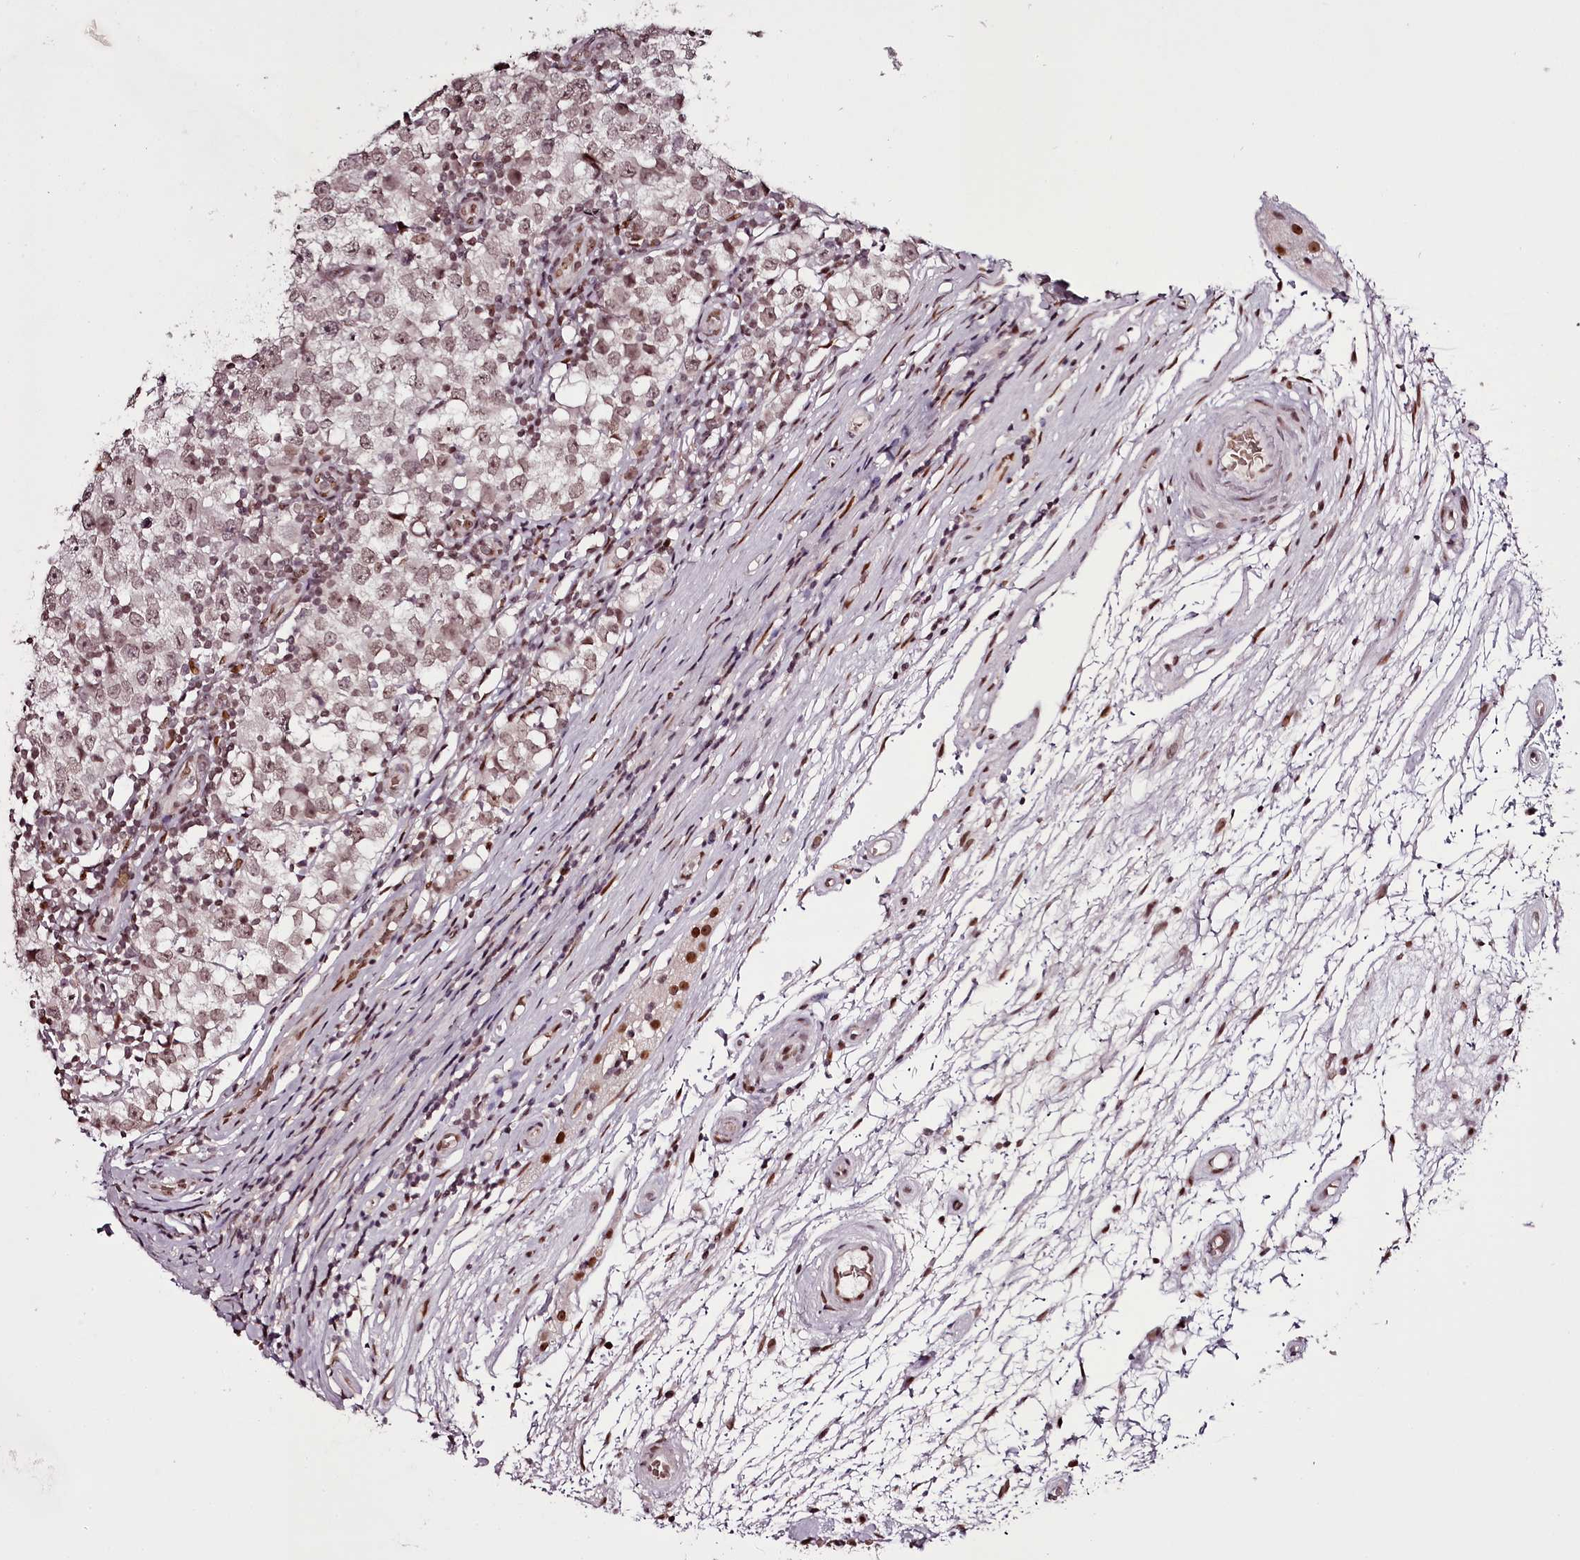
{"staining": {"intensity": "negative", "quantity": "none", "location": "none"}, "tissue": "testis cancer", "cell_type": "Tumor cells", "image_type": "cancer", "snomed": [{"axis": "morphology", "description": "Seminoma, NOS"}, {"axis": "topography", "description": "Testis"}], "caption": "The image reveals no significant positivity in tumor cells of testis seminoma. (Immunohistochemistry, brightfield microscopy, high magnification).", "gene": "THYN1", "patient": {"sex": "male", "age": 65}}